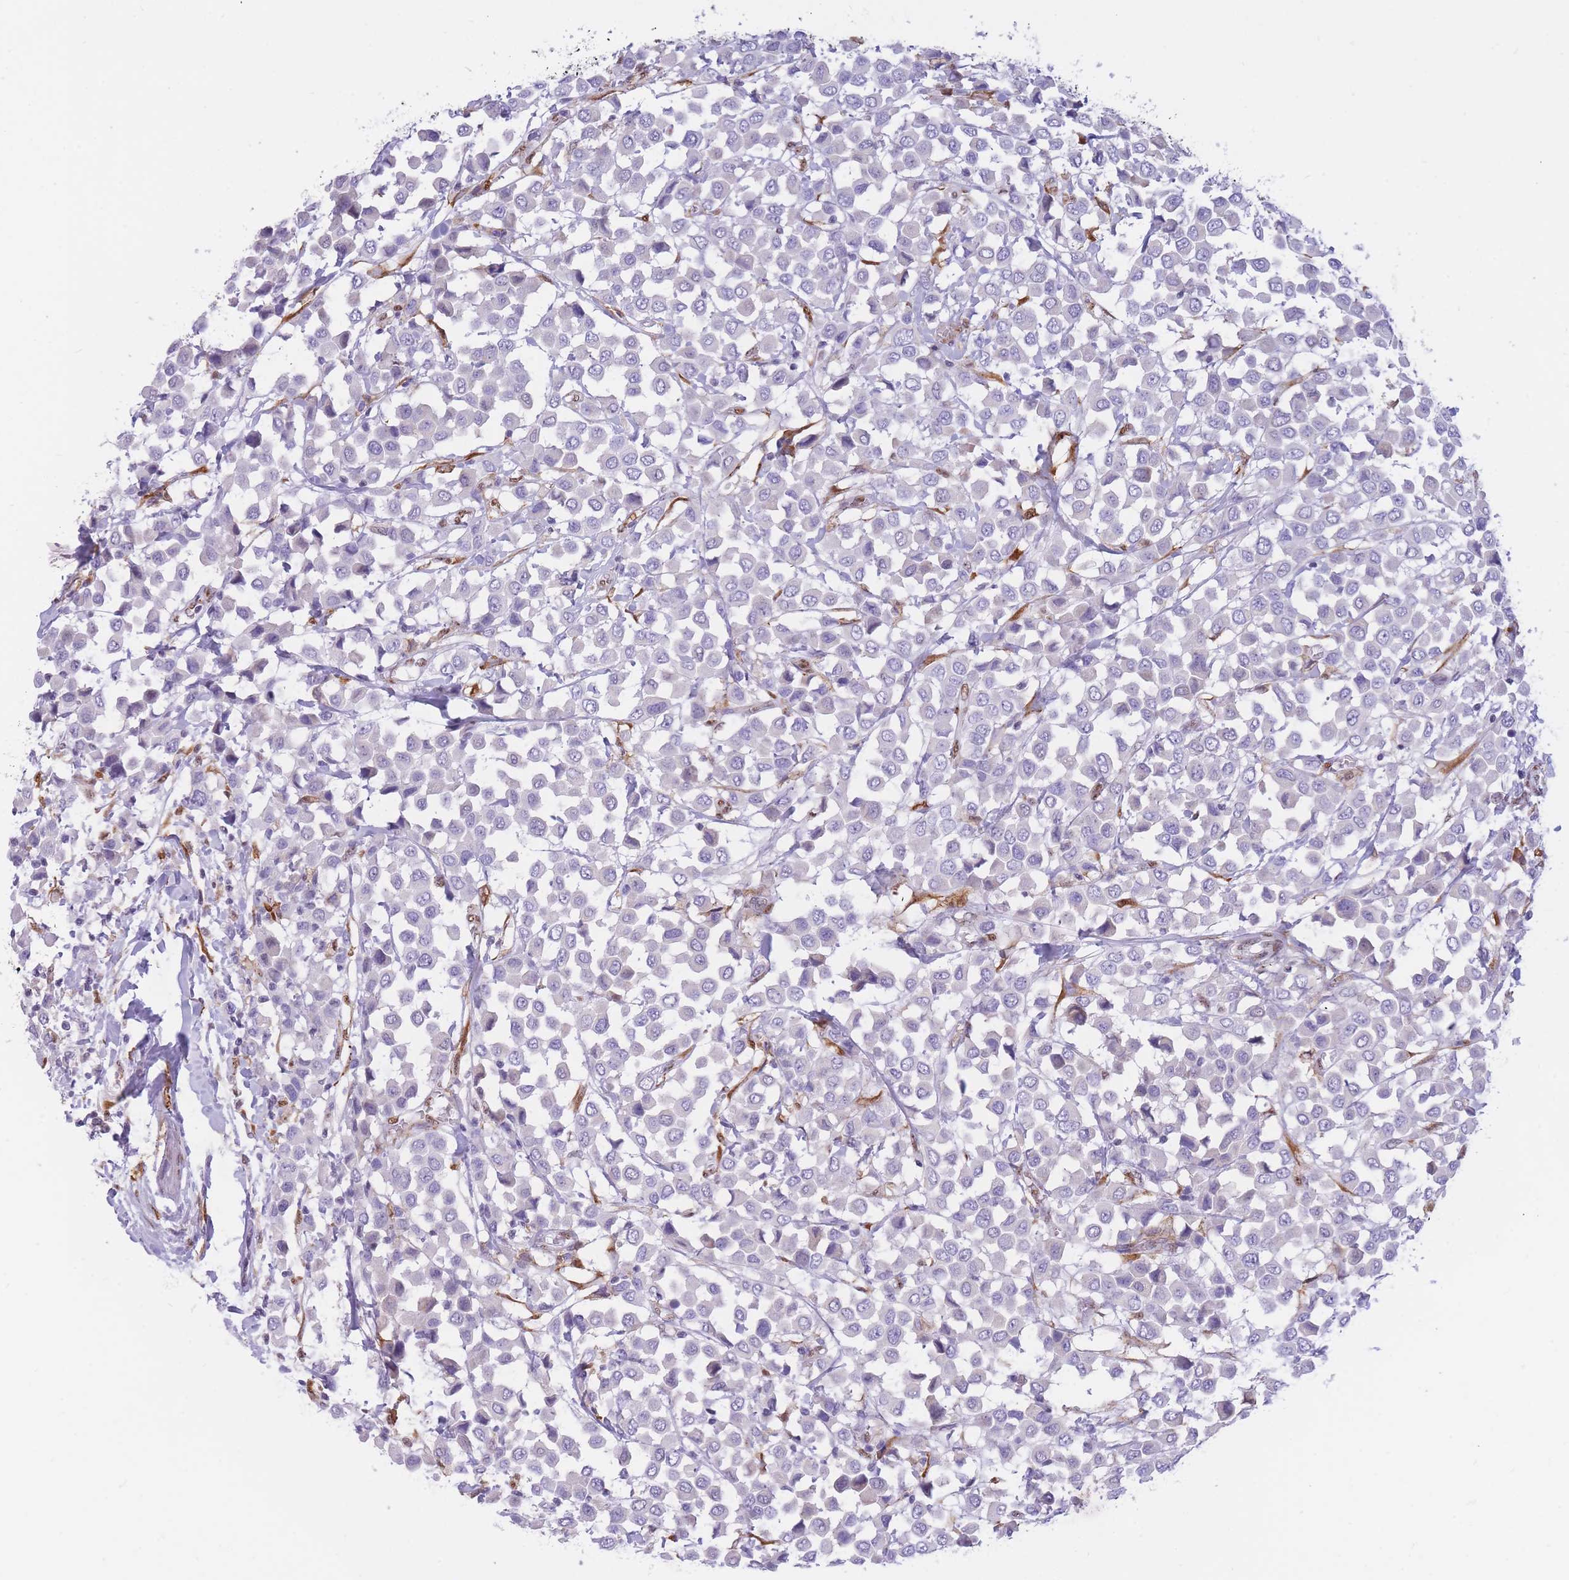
{"staining": {"intensity": "negative", "quantity": "none", "location": "none"}, "tissue": "breast cancer", "cell_type": "Tumor cells", "image_type": "cancer", "snomed": [{"axis": "morphology", "description": "Duct carcinoma"}, {"axis": "topography", "description": "Breast"}], "caption": "There is no significant positivity in tumor cells of breast cancer.", "gene": "FAM153A", "patient": {"sex": "female", "age": 61}}